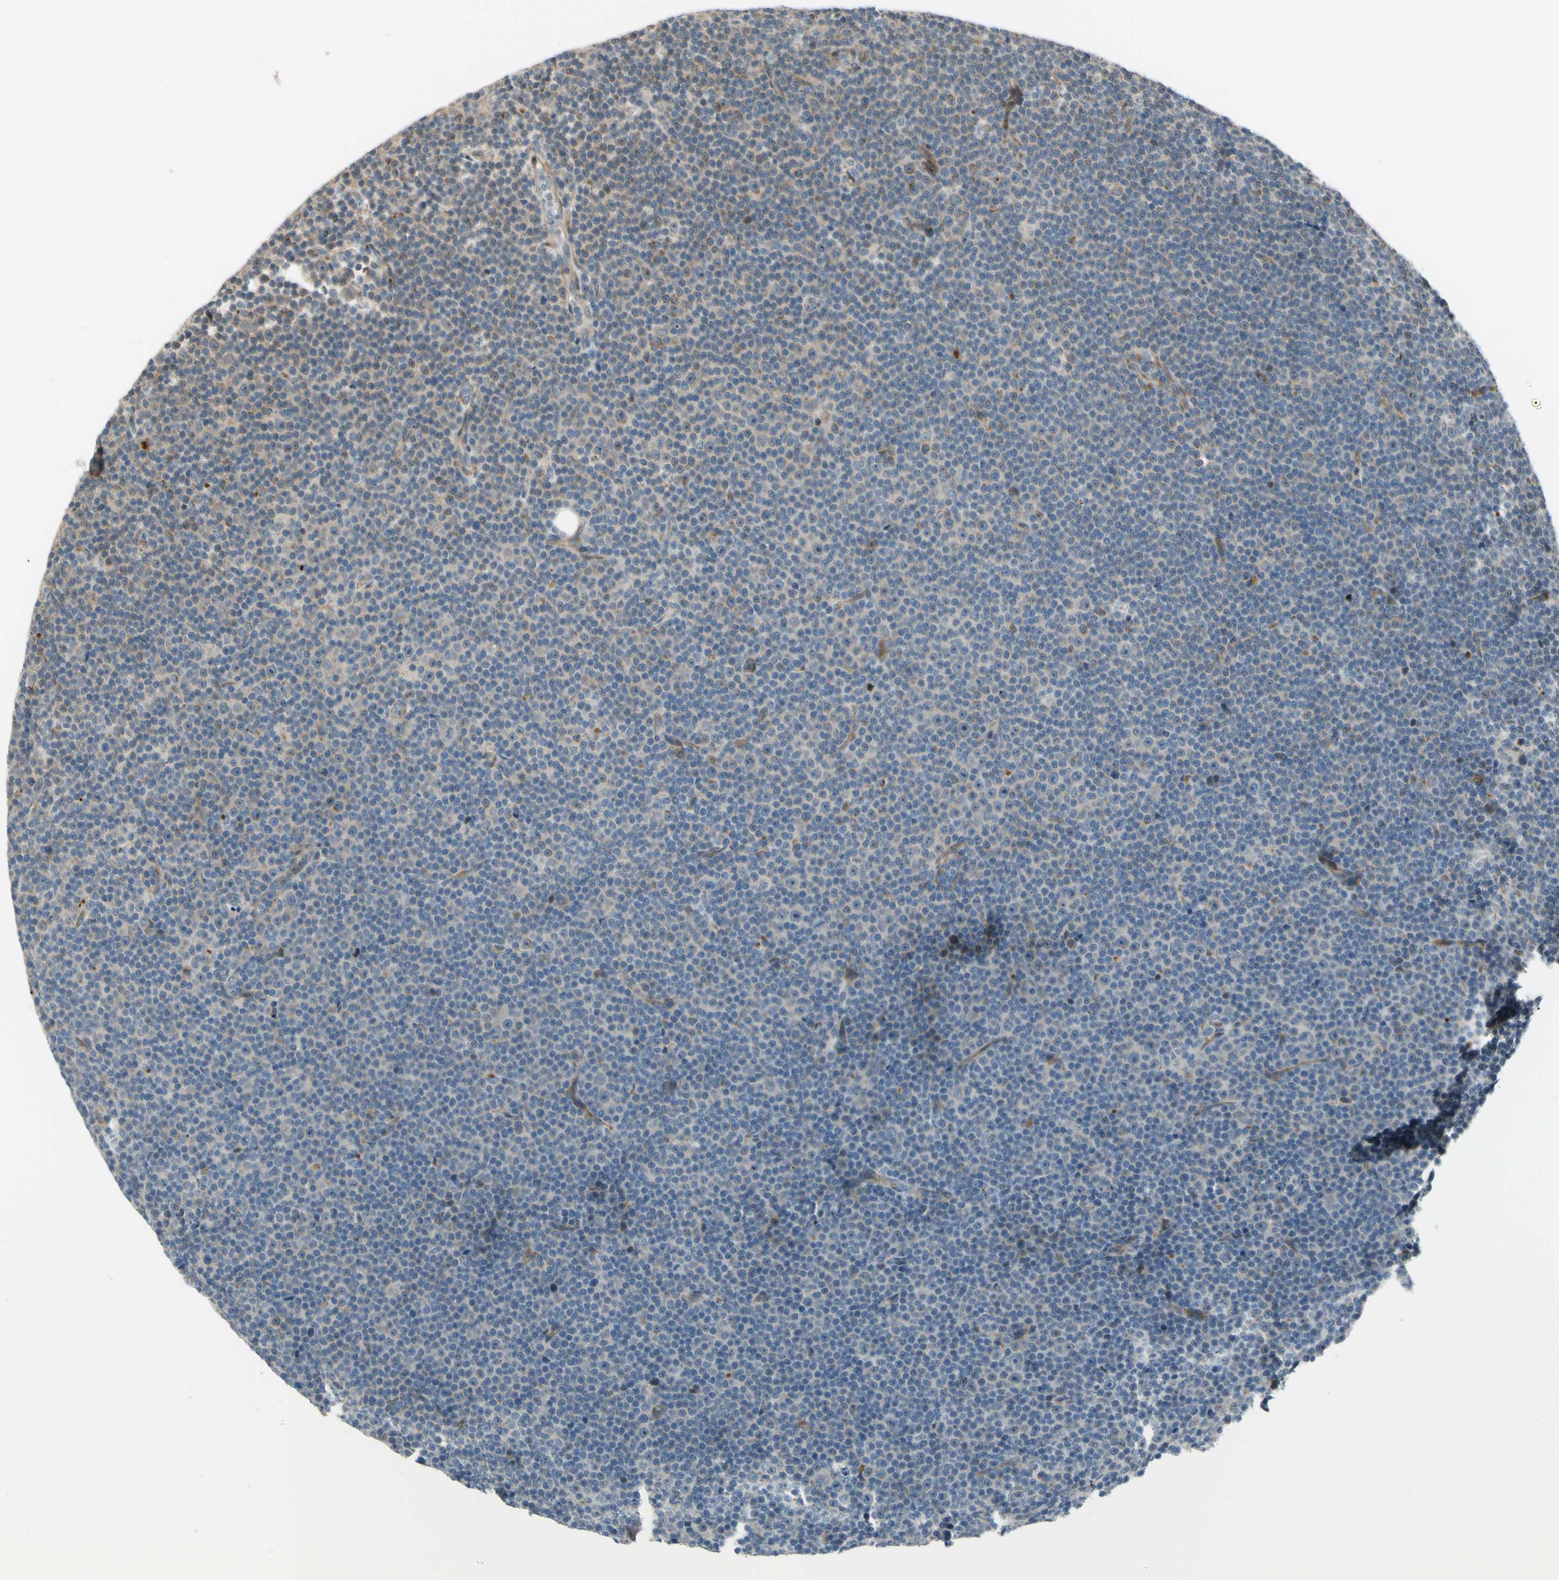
{"staining": {"intensity": "negative", "quantity": "none", "location": "none"}, "tissue": "lymphoma", "cell_type": "Tumor cells", "image_type": "cancer", "snomed": [{"axis": "morphology", "description": "Malignant lymphoma, non-Hodgkin's type, Low grade"}, {"axis": "topography", "description": "Lymph node"}], "caption": "This is an immunohistochemistry micrograph of low-grade malignant lymphoma, non-Hodgkin's type. There is no staining in tumor cells.", "gene": "NDFIP1", "patient": {"sex": "female", "age": 67}}